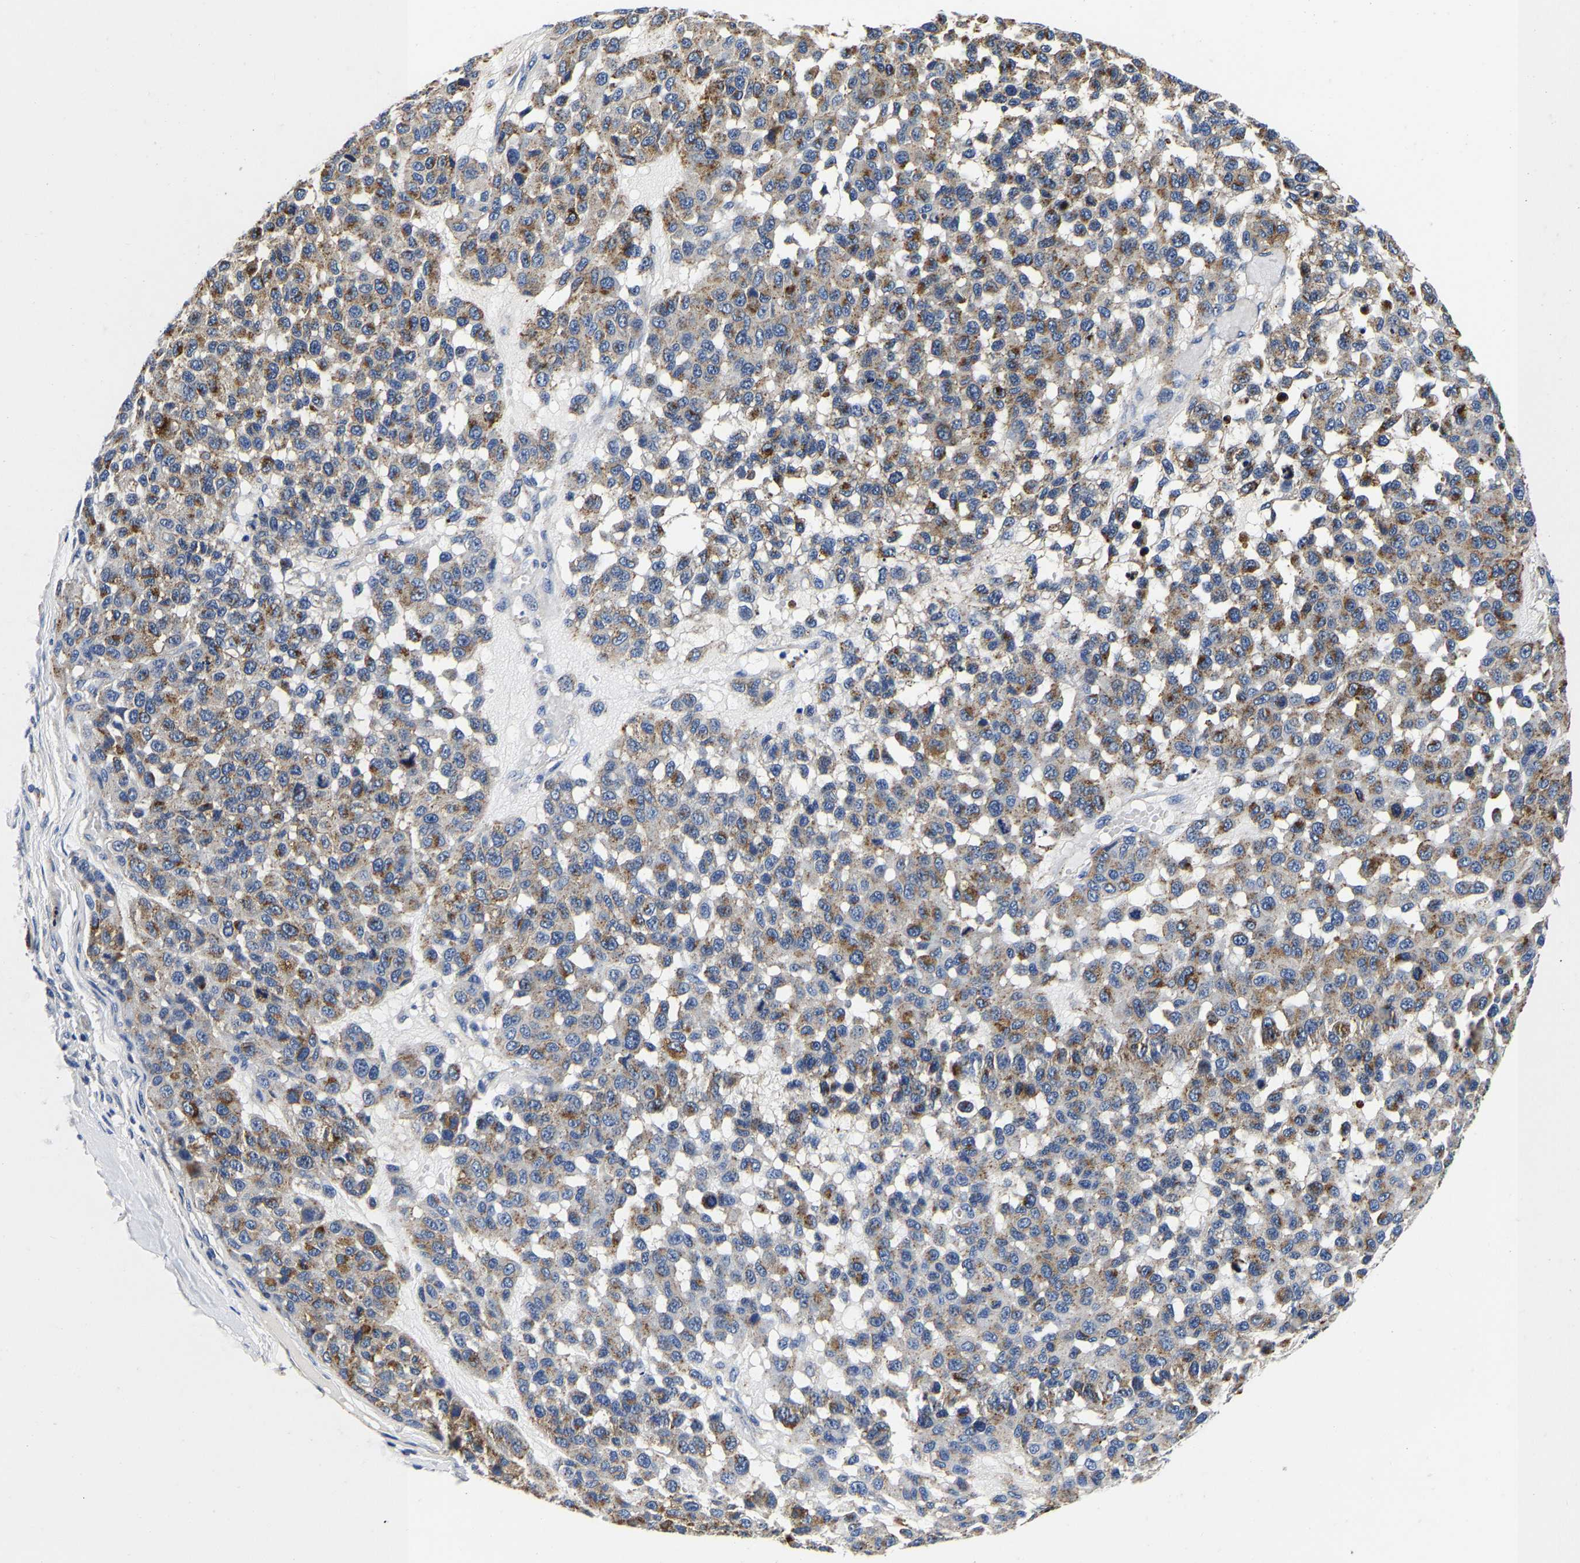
{"staining": {"intensity": "moderate", "quantity": ">75%", "location": "cytoplasmic/membranous"}, "tissue": "melanoma", "cell_type": "Tumor cells", "image_type": "cancer", "snomed": [{"axis": "morphology", "description": "Malignant melanoma, NOS"}, {"axis": "topography", "description": "Skin"}], "caption": "The image demonstrates staining of malignant melanoma, revealing moderate cytoplasmic/membranous protein expression (brown color) within tumor cells.", "gene": "GRN", "patient": {"sex": "male", "age": 62}}